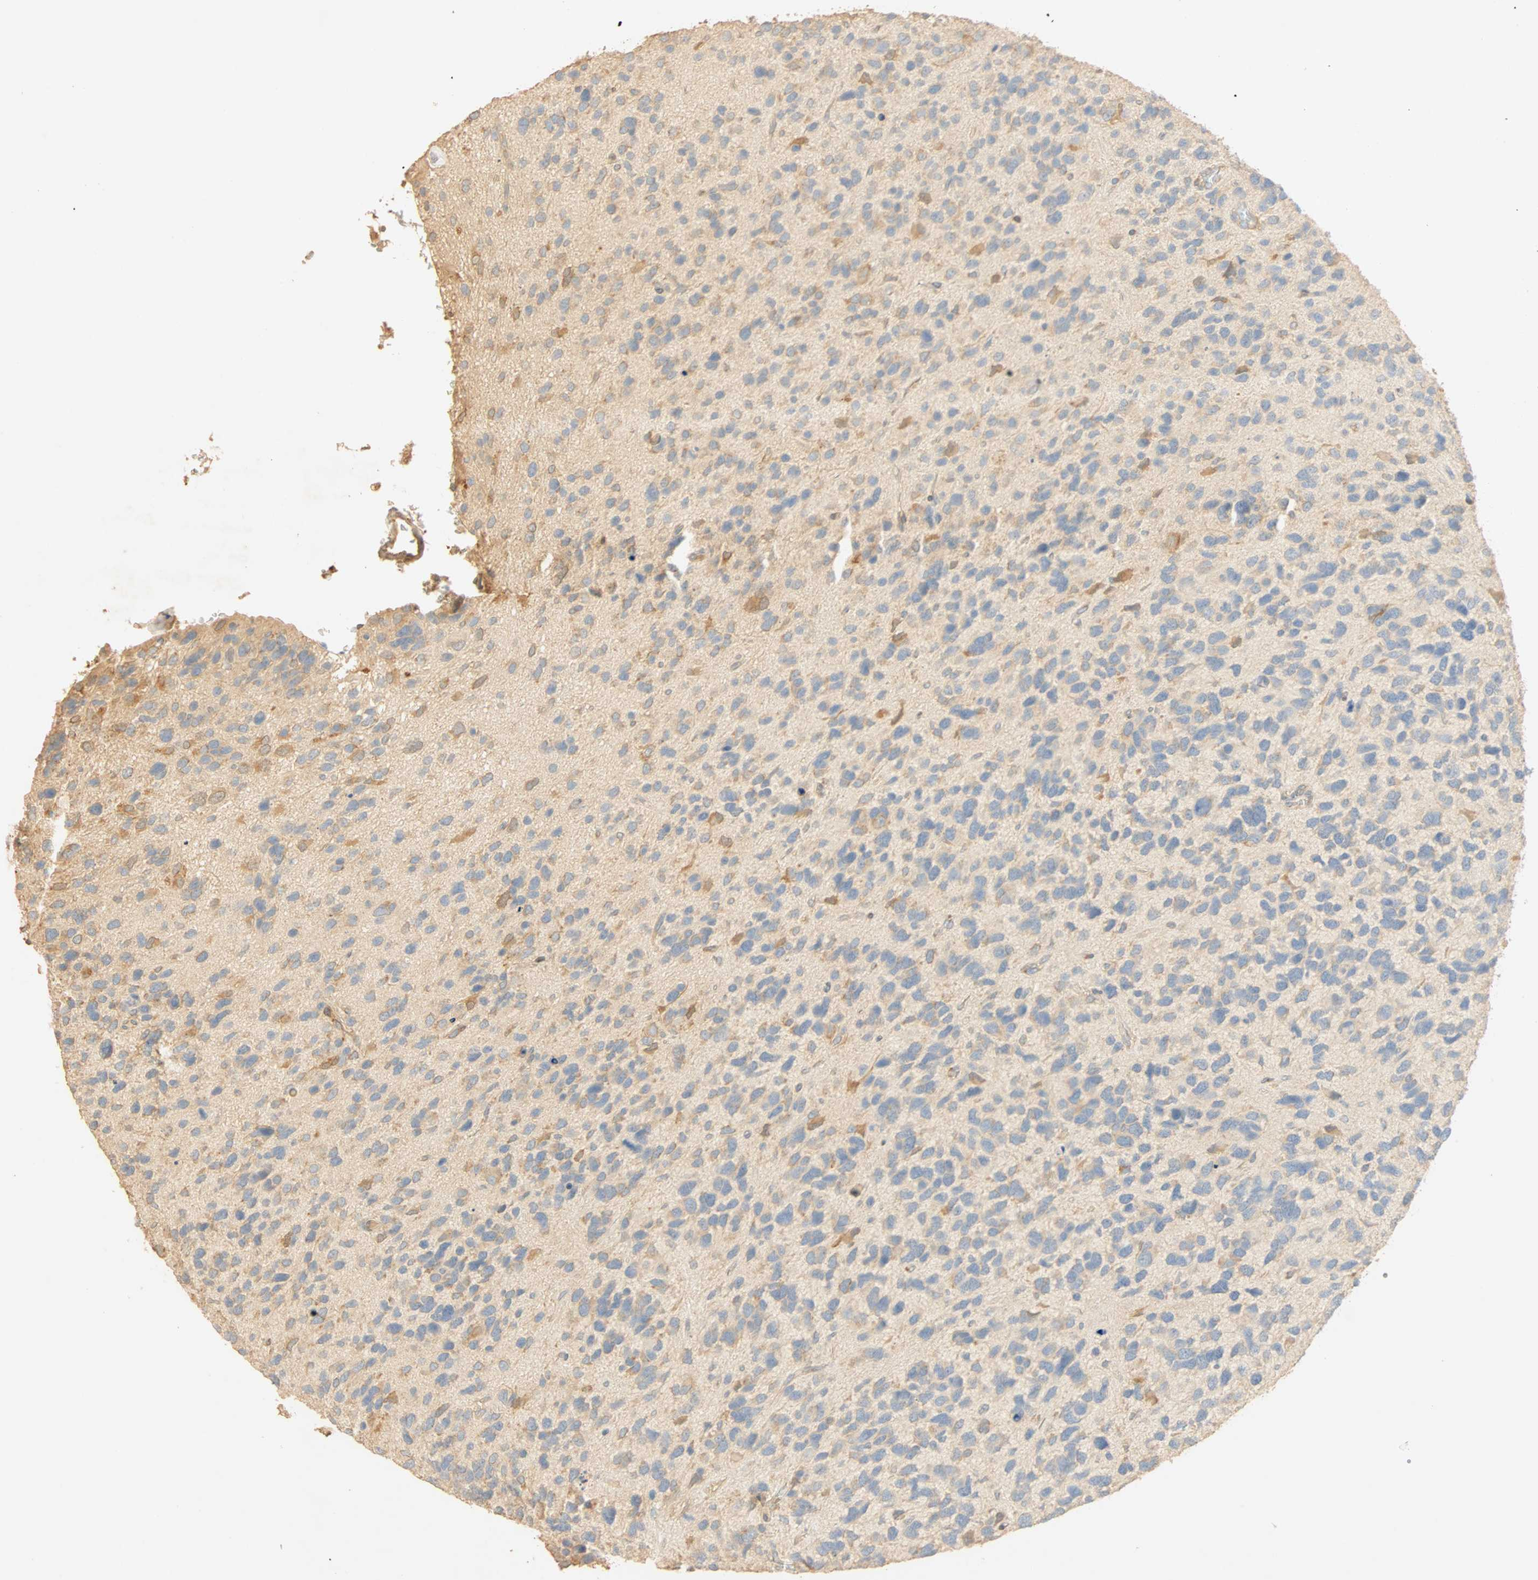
{"staining": {"intensity": "weak", "quantity": "<25%", "location": "cytoplasmic/membranous"}, "tissue": "glioma", "cell_type": "Tumor cells", "image_type": "cancer", "snomed": [{"axis": "morphology", "description": "Glioma, malignant, High grade"}, {"axis": "topography", "description": "Brain"}], "caption": "Immunohistochemistry histopathology image of neoplastic tissue: human glioma stained with DAB reveals no significant protein staining in tumor cells.", "gene": "SELENBP1", "patient": {"sex": "female", "age": 58}}